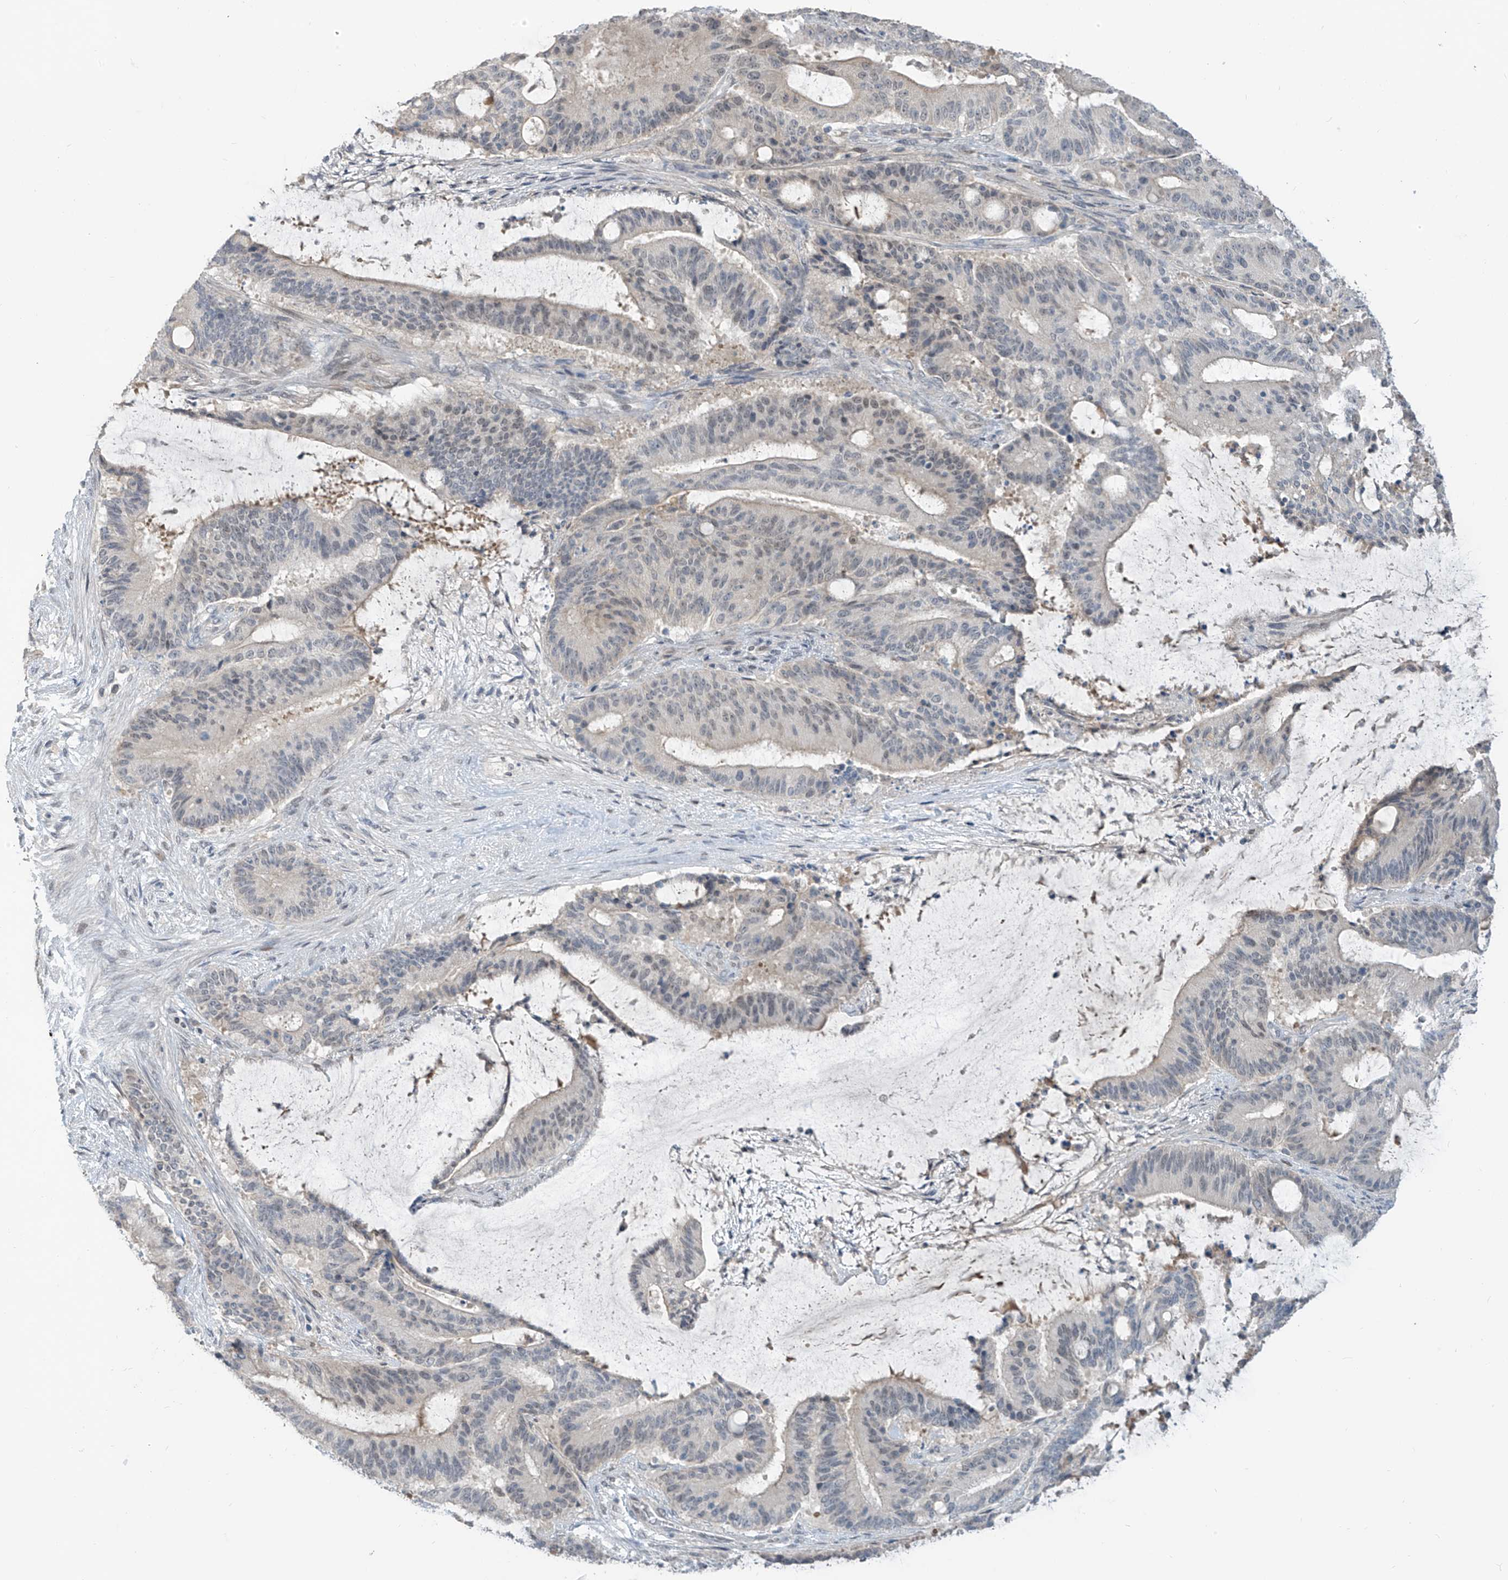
{"staining": {"intensity": "negative", "quantity": "none", "location": "none"}, "tissue": "liver cancer", "cell_type": "Tumor cells", "image_type": "cancer", "snomed": [{"axis": "morphology", "description": "Normal tissue, NOS"}, {"axis": "morphology", "description": "Cholangiocarcinoma"}, {"axis": "topography", "description": "Liver"}, {"axis": "topography", "description": "Peripheral nerve tissue"}], "caption": "Liver cancer was stained to show a protein in brown. There is no significant positivity in tumor cells.", "gene": "METAP1D", "patient": {"sex": "female", "age": 73}}